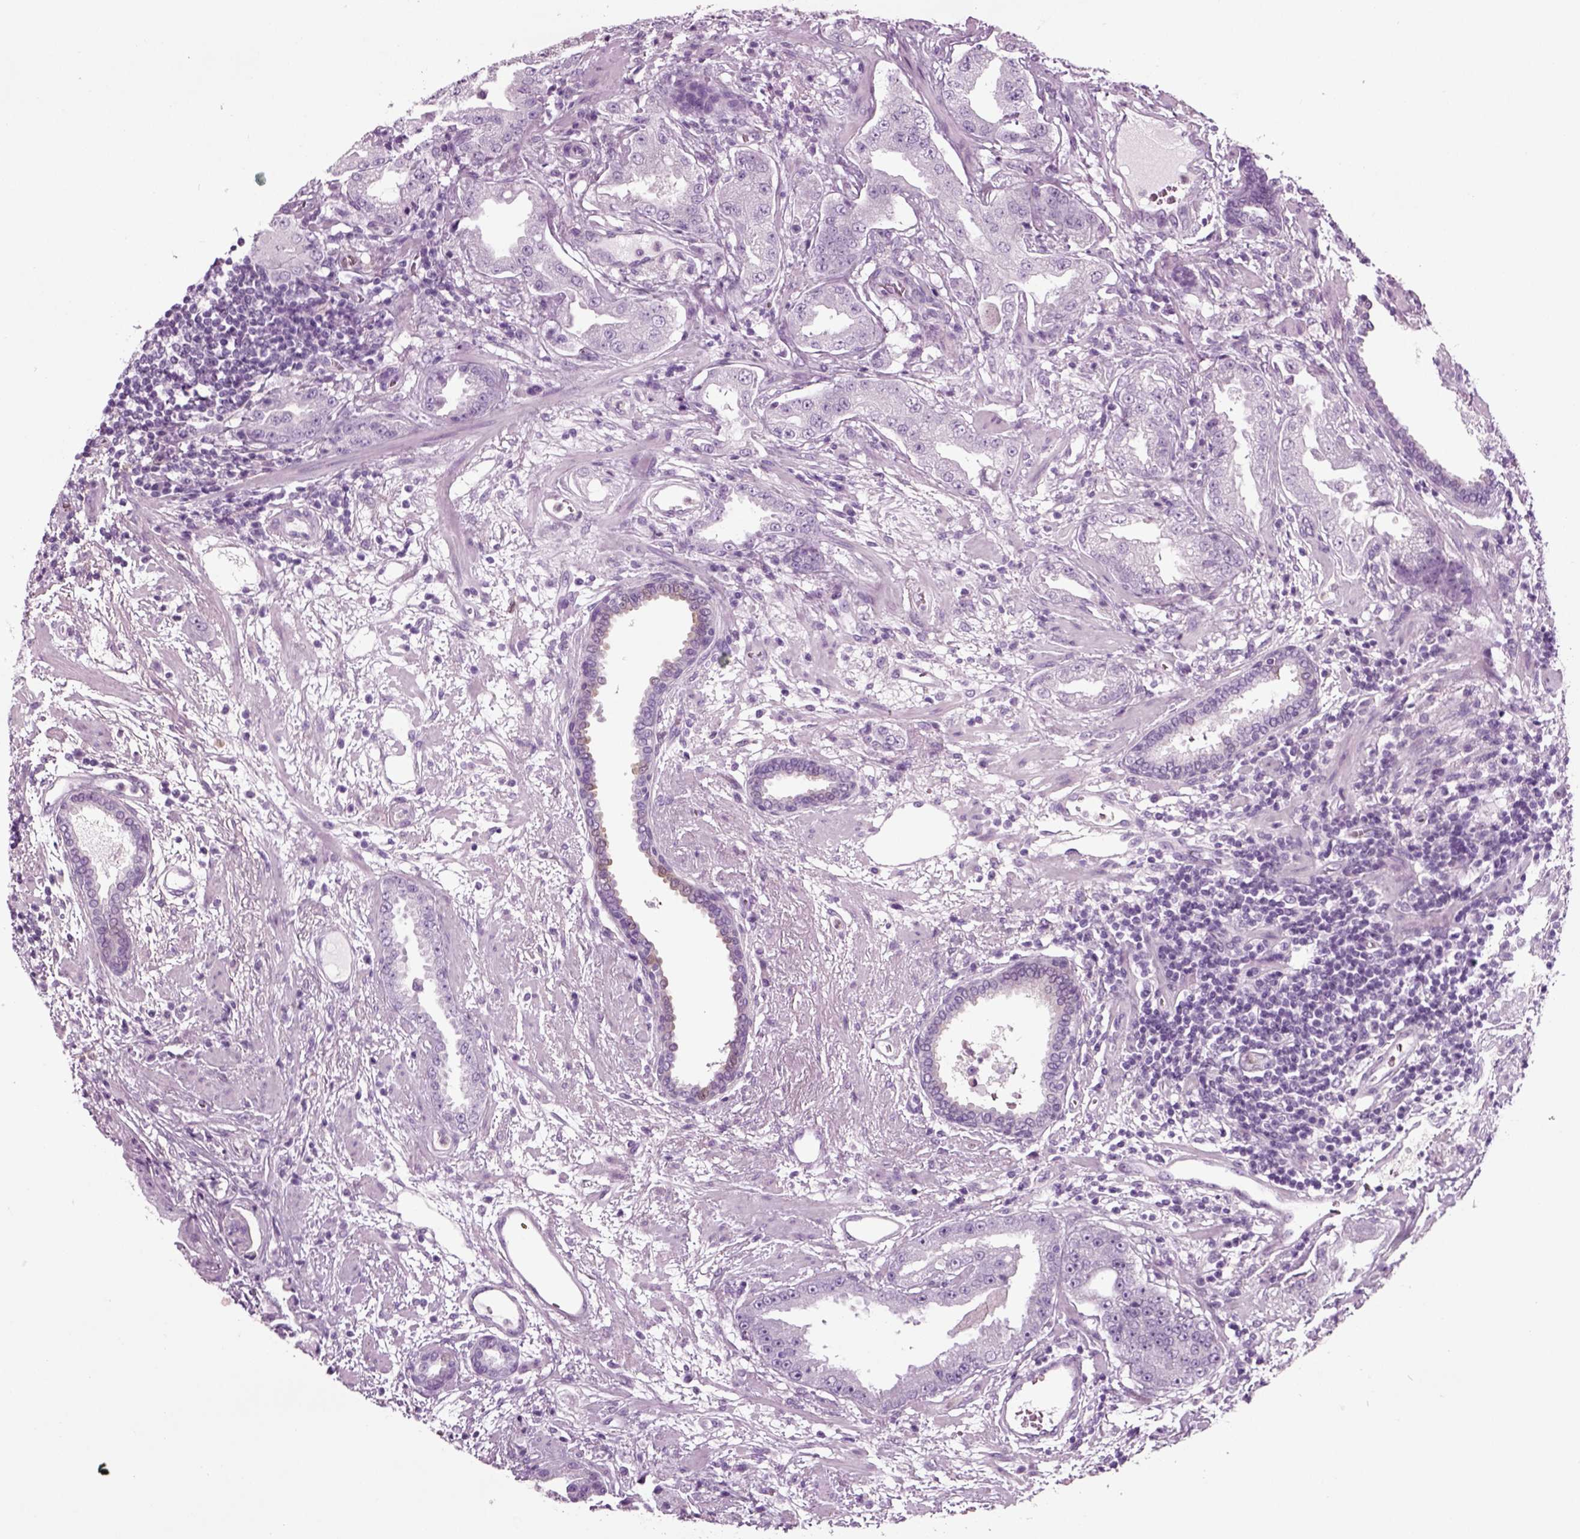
{"staining": {"intensity": "negative", "quantity": "none", "location": "none"}, "tissue": "prostate cancer", "cell_type": "Tumor cells", "image_type": "cancer", "snomed": [{"axis": "morphology", "description": "Adenocarcinoma, Low grade"}, {"axis": "topography", "description": "Prostate"}], "caption": "Tumor cells are negative for brown protein staining in prostate low-grade adenocarcinoma.", "gene": "CRABP1", "patient": {"sex": "male", "age": 62}}